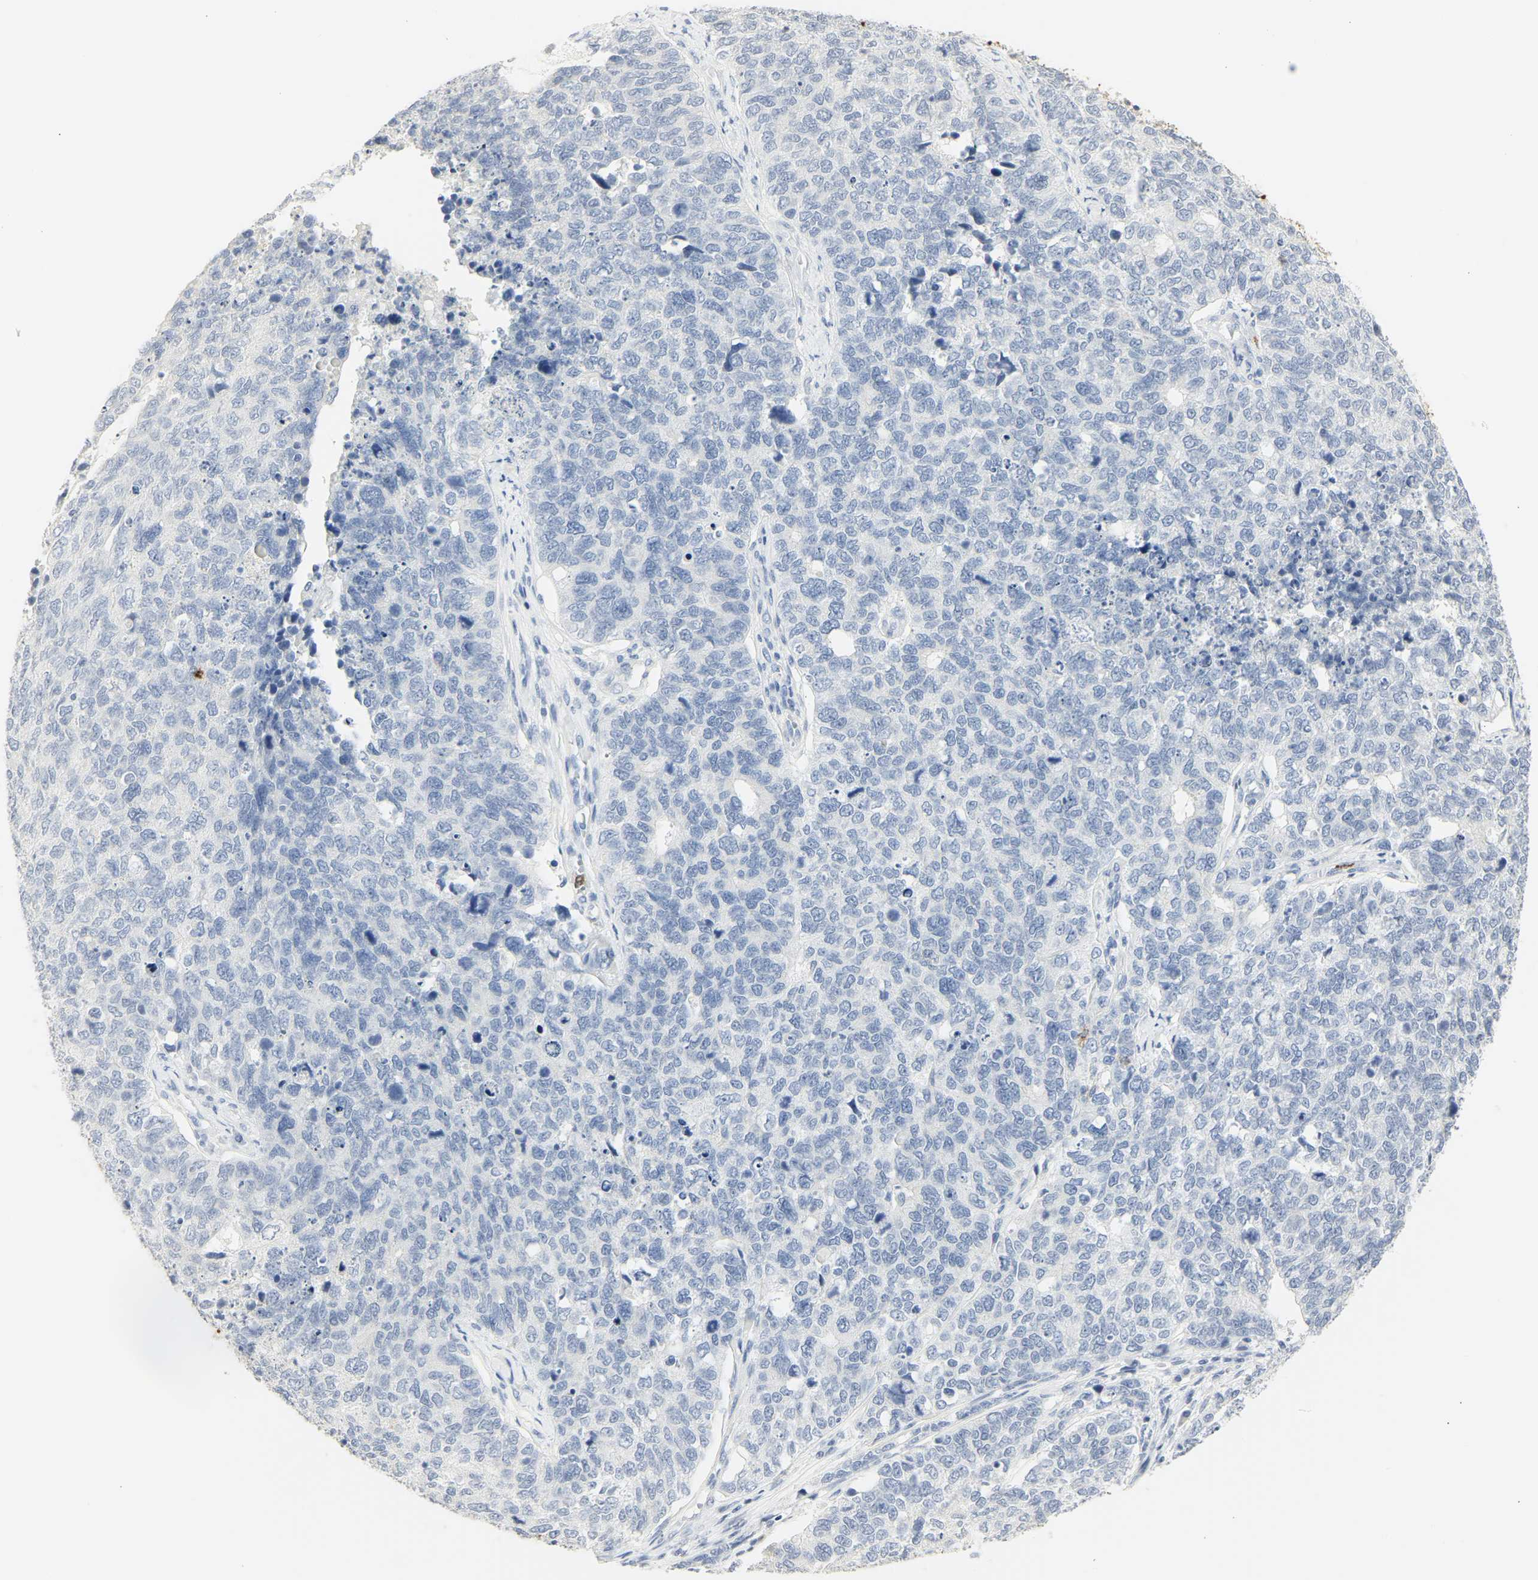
{"staining": {"intensity": "negative", "quantity": "none", "location": "none"}, "tissue": "cervical cancer", "cell_type": "Tumor cells", "image_type": "cancer", "snomed": [{"axis": "morphology", "description": "Squamous cell carcinoma, NOS"}, {"axis": "topography", "description": "Cervix"}], "caption": "This is a histopathology image of immunohistochemistry (IHC) staining of squamous cell carcinoma (cervical), which shows no staining in tumor cells.", "gene": "MPO", "patient": {"sex": "female", "age": 63}}